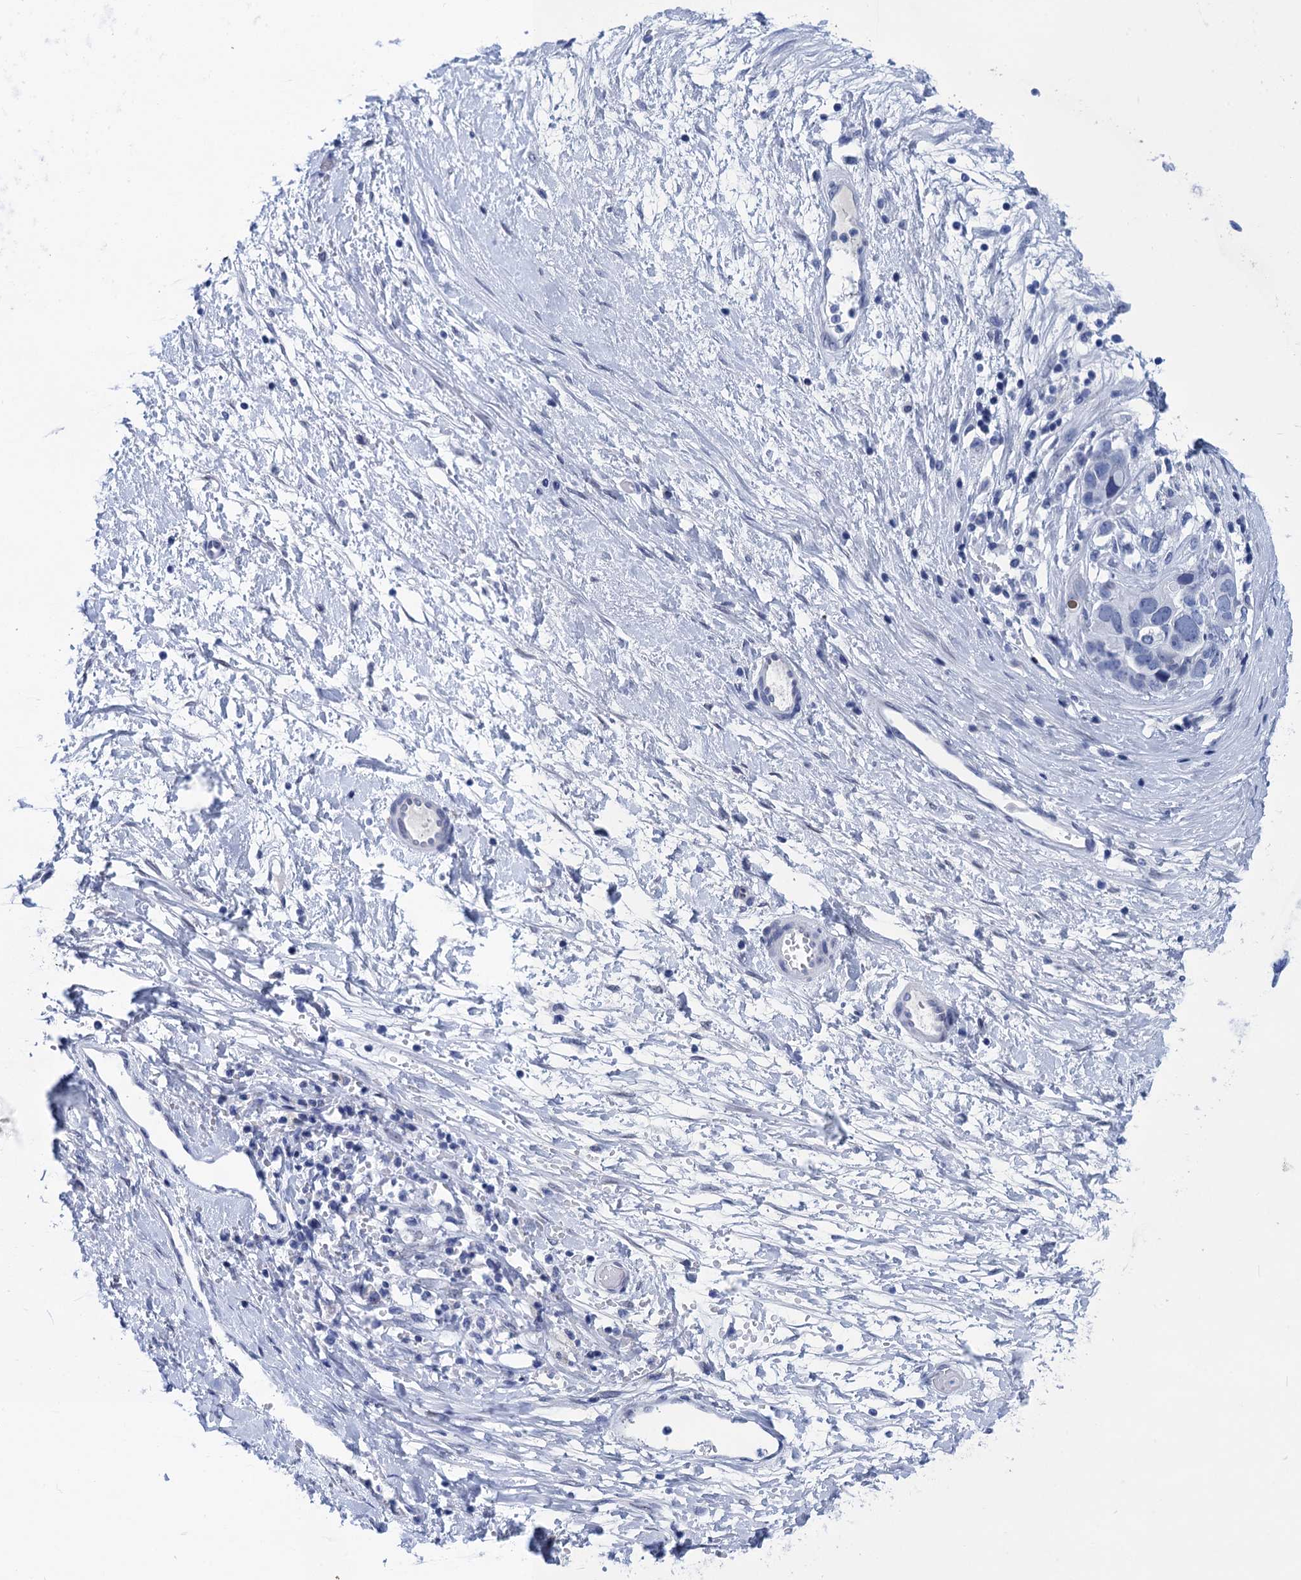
{"staining": {"intensity": "negative", "quantity": "none", "location": "none"}, "tissue": "ovarian cancer", "cell_type": "Tumor cells", "image_type": "cancer", "snomed": [{"axis": "morphology", "description": "Cystadenocarcinoma, serous, NOS"}, {"axis": "topography", "description": "Ovary"}], "caption": "Human serous cystadenocarcinoma (ovarian) stained for a protein using immunohistochemistry (IHC) exhibits no positivity in tumor cells.", "gene": "METTL25", "patient": {"sex": "female", "age": 54}}